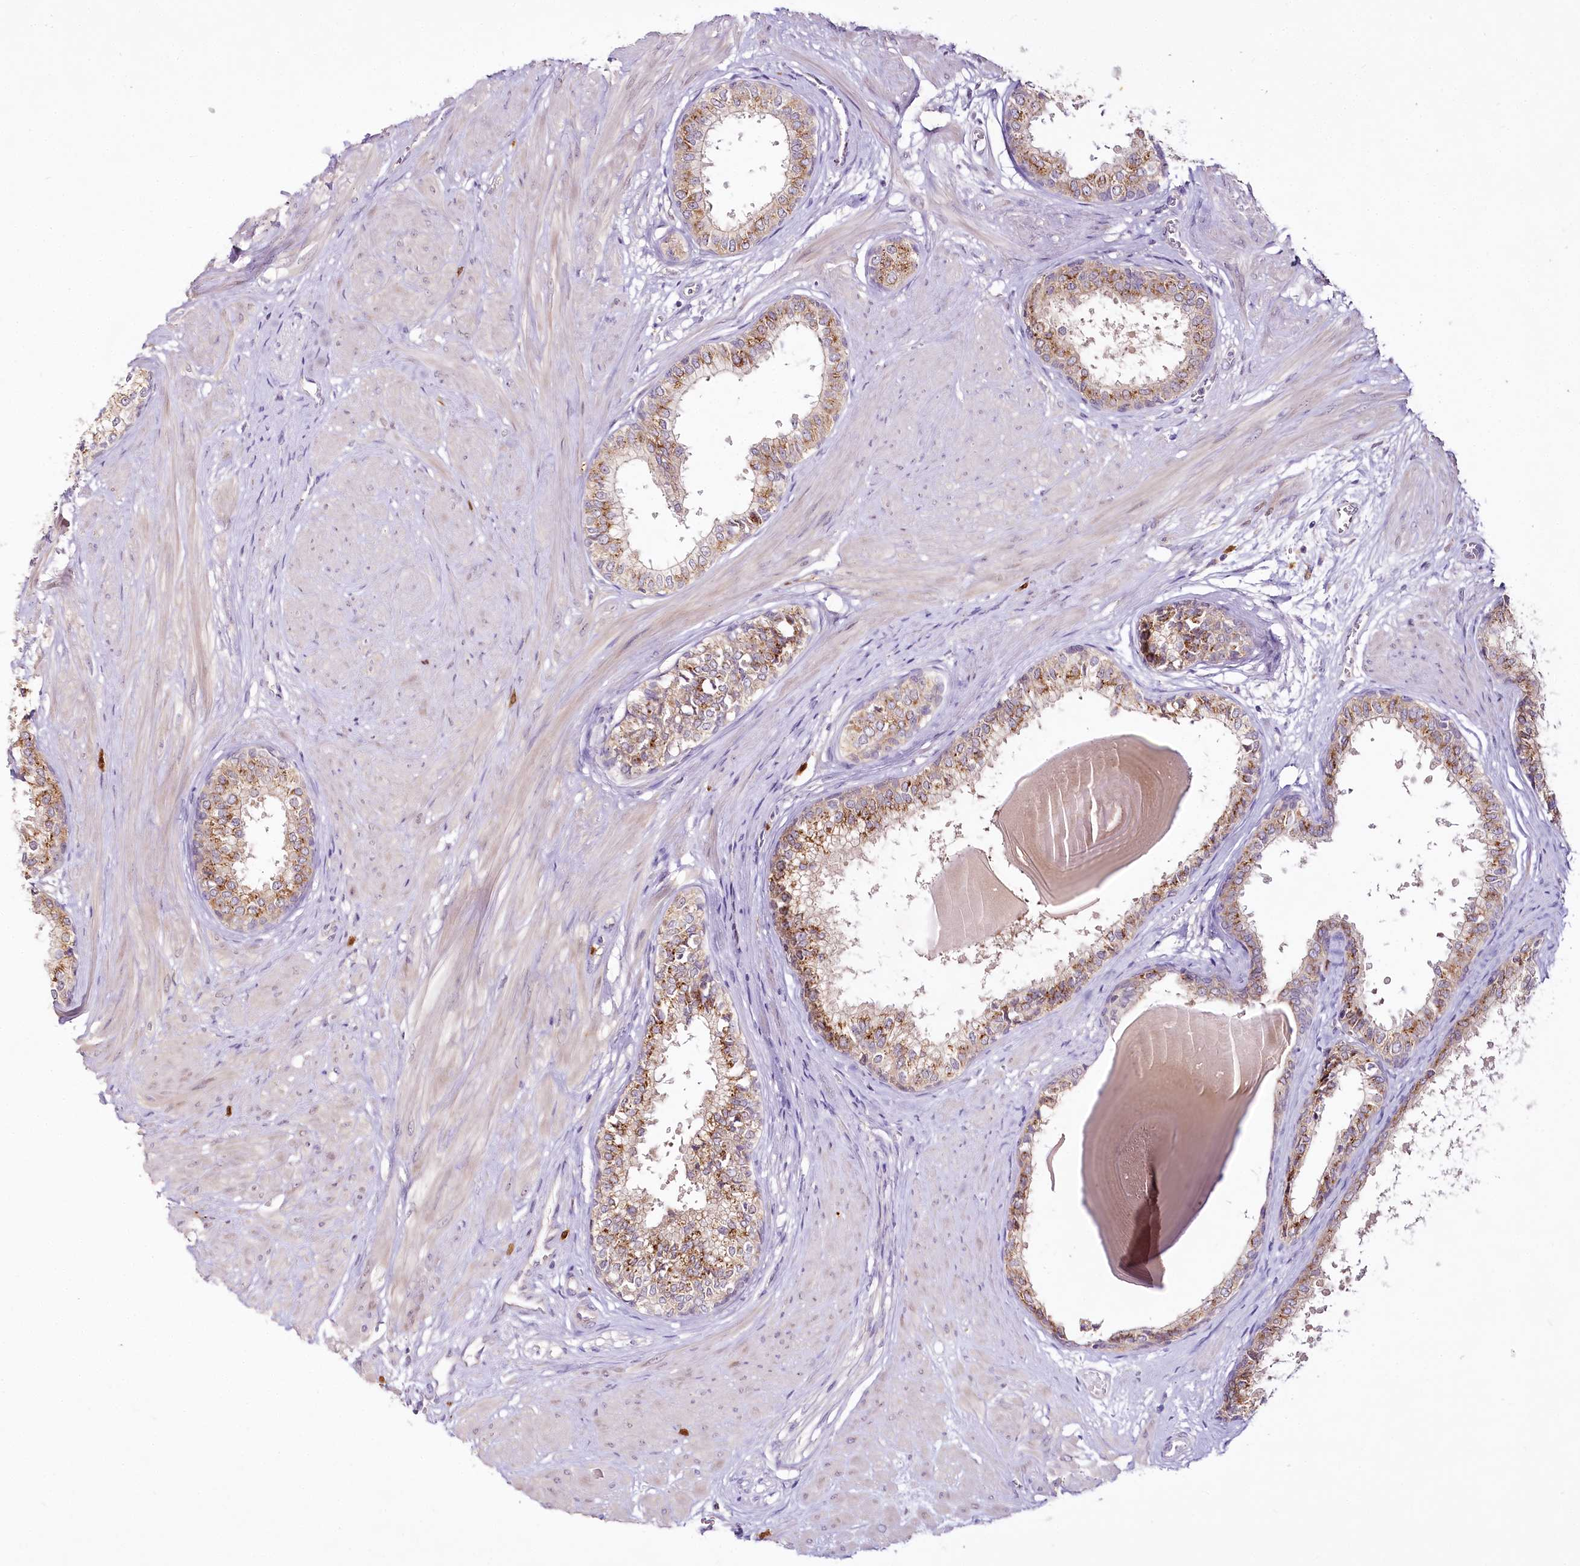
{"staining": {"intensity": "strong", "quantity": ">75%", "location": "cytoplasmic/membranous"}, "tissue": "prostate", "cell_type": "Glandular cells", "image_type": "normal", "snomed": [{"axis": "morphology", "description": "Normal tissue, NOS"}, {"axis": "topography", "description": "Prostate"}], "caption": "Prostate stained with DAB immunohistochemistry (IHC) exhibits high levels of strong cytoplasmic/membranous expression in approximately >75% of glandular cells.", "gene": "VWA5A", "patient": {"sex": "male", "age": 48}}